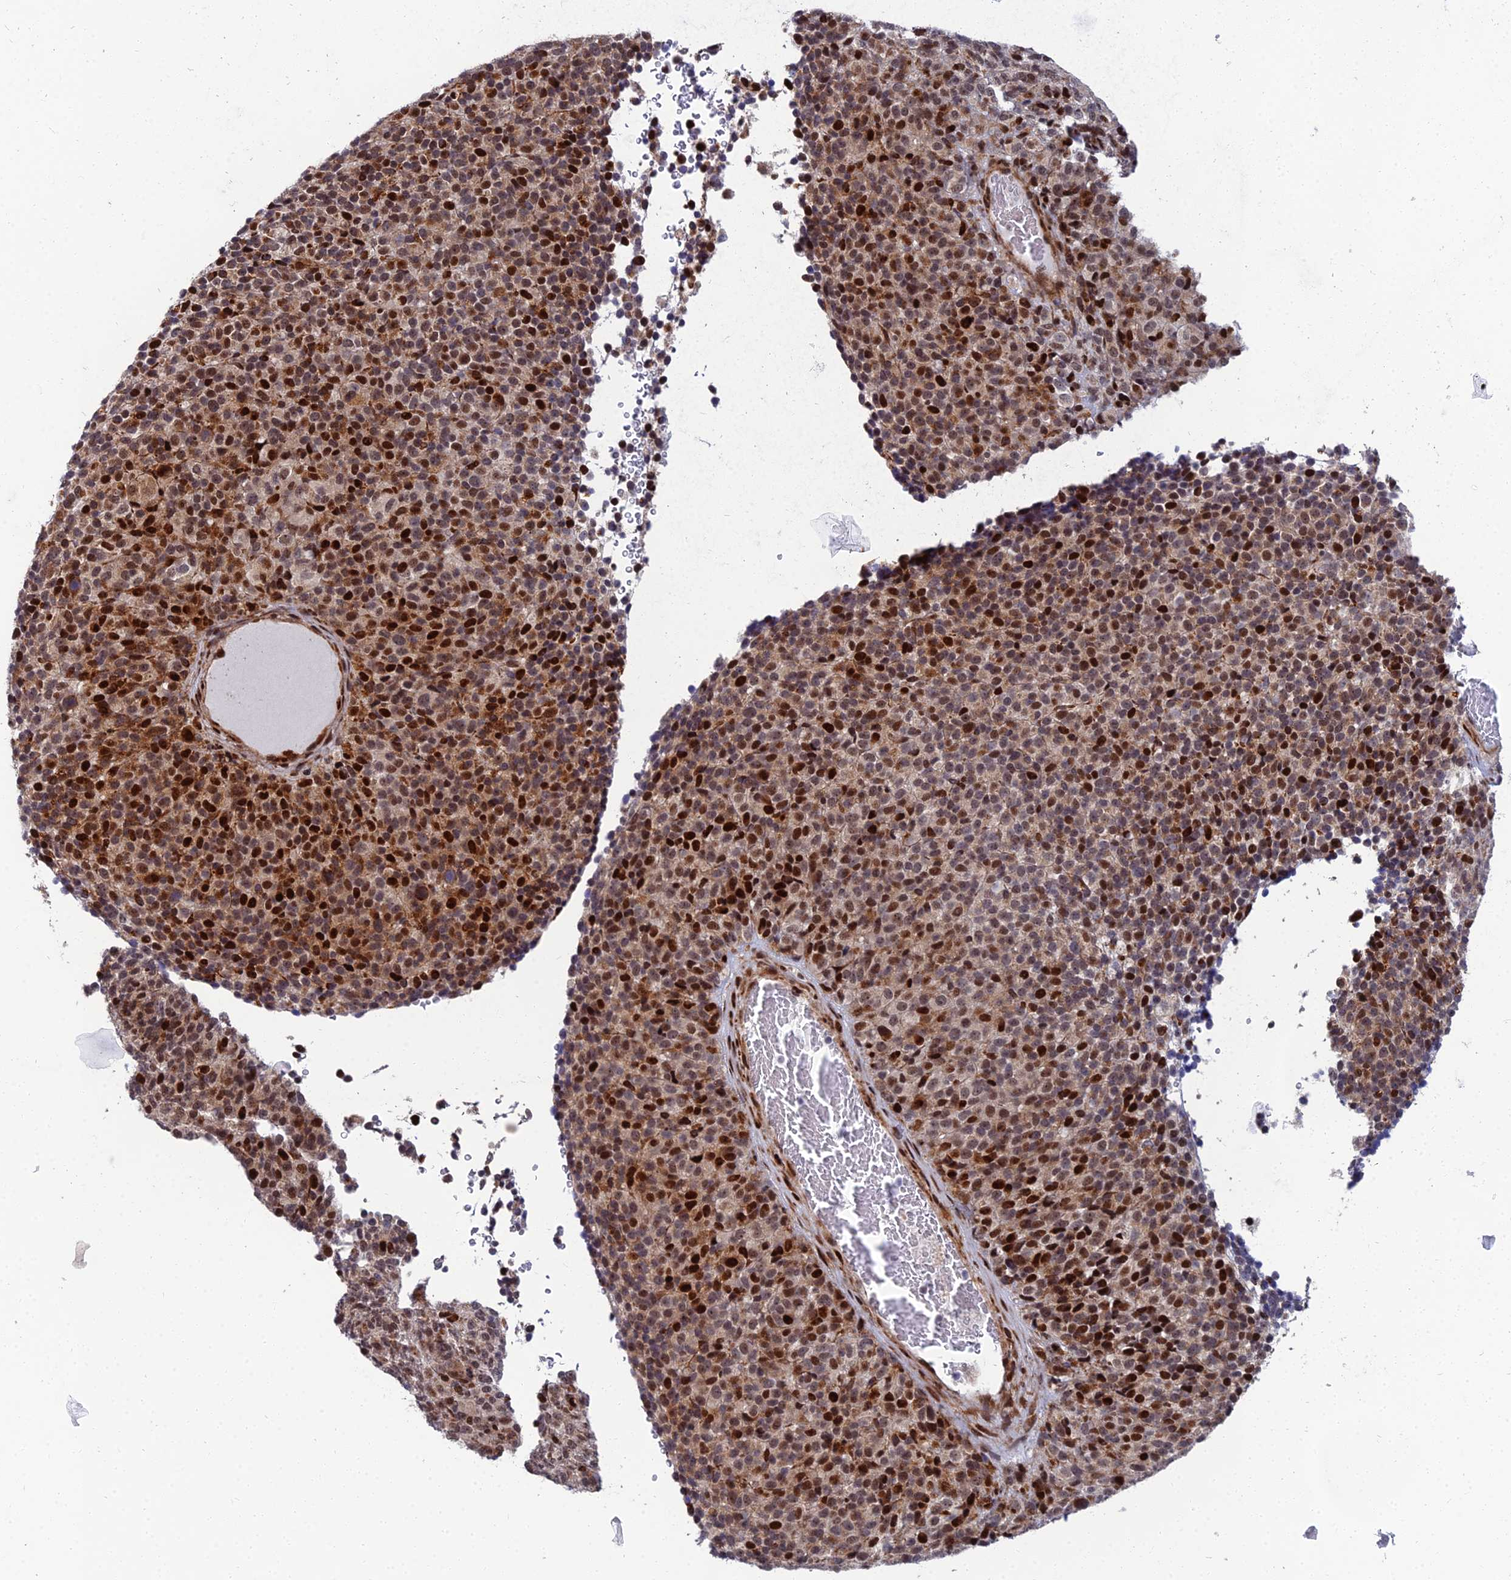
{"staining": {"intensity": "strong", "quantity": ">75%", "location": "cytoplasmic/membranous,nuclear"}, "tissue": "melanoma", "cell_type": "Tumor cells", "image_type": "cancer", "snomed": [{"axis": "morphology", "description": "Malignant melanoma, Metastatic site"}, {"axis": "topography", "description": "Brain"}], "caption": "Protein analysis of malignant melanoma (metastatic site) tissue shows strong cytoplasmic/membranous and nuclear staining in approximately >75% of tumor cells. (DAB (3,3'-diaminobenzidine) = brown stain, brightfield microscopy at high magnification).", "gene": "ZNF668", "patient": {"sex": "female", "age": 56}}